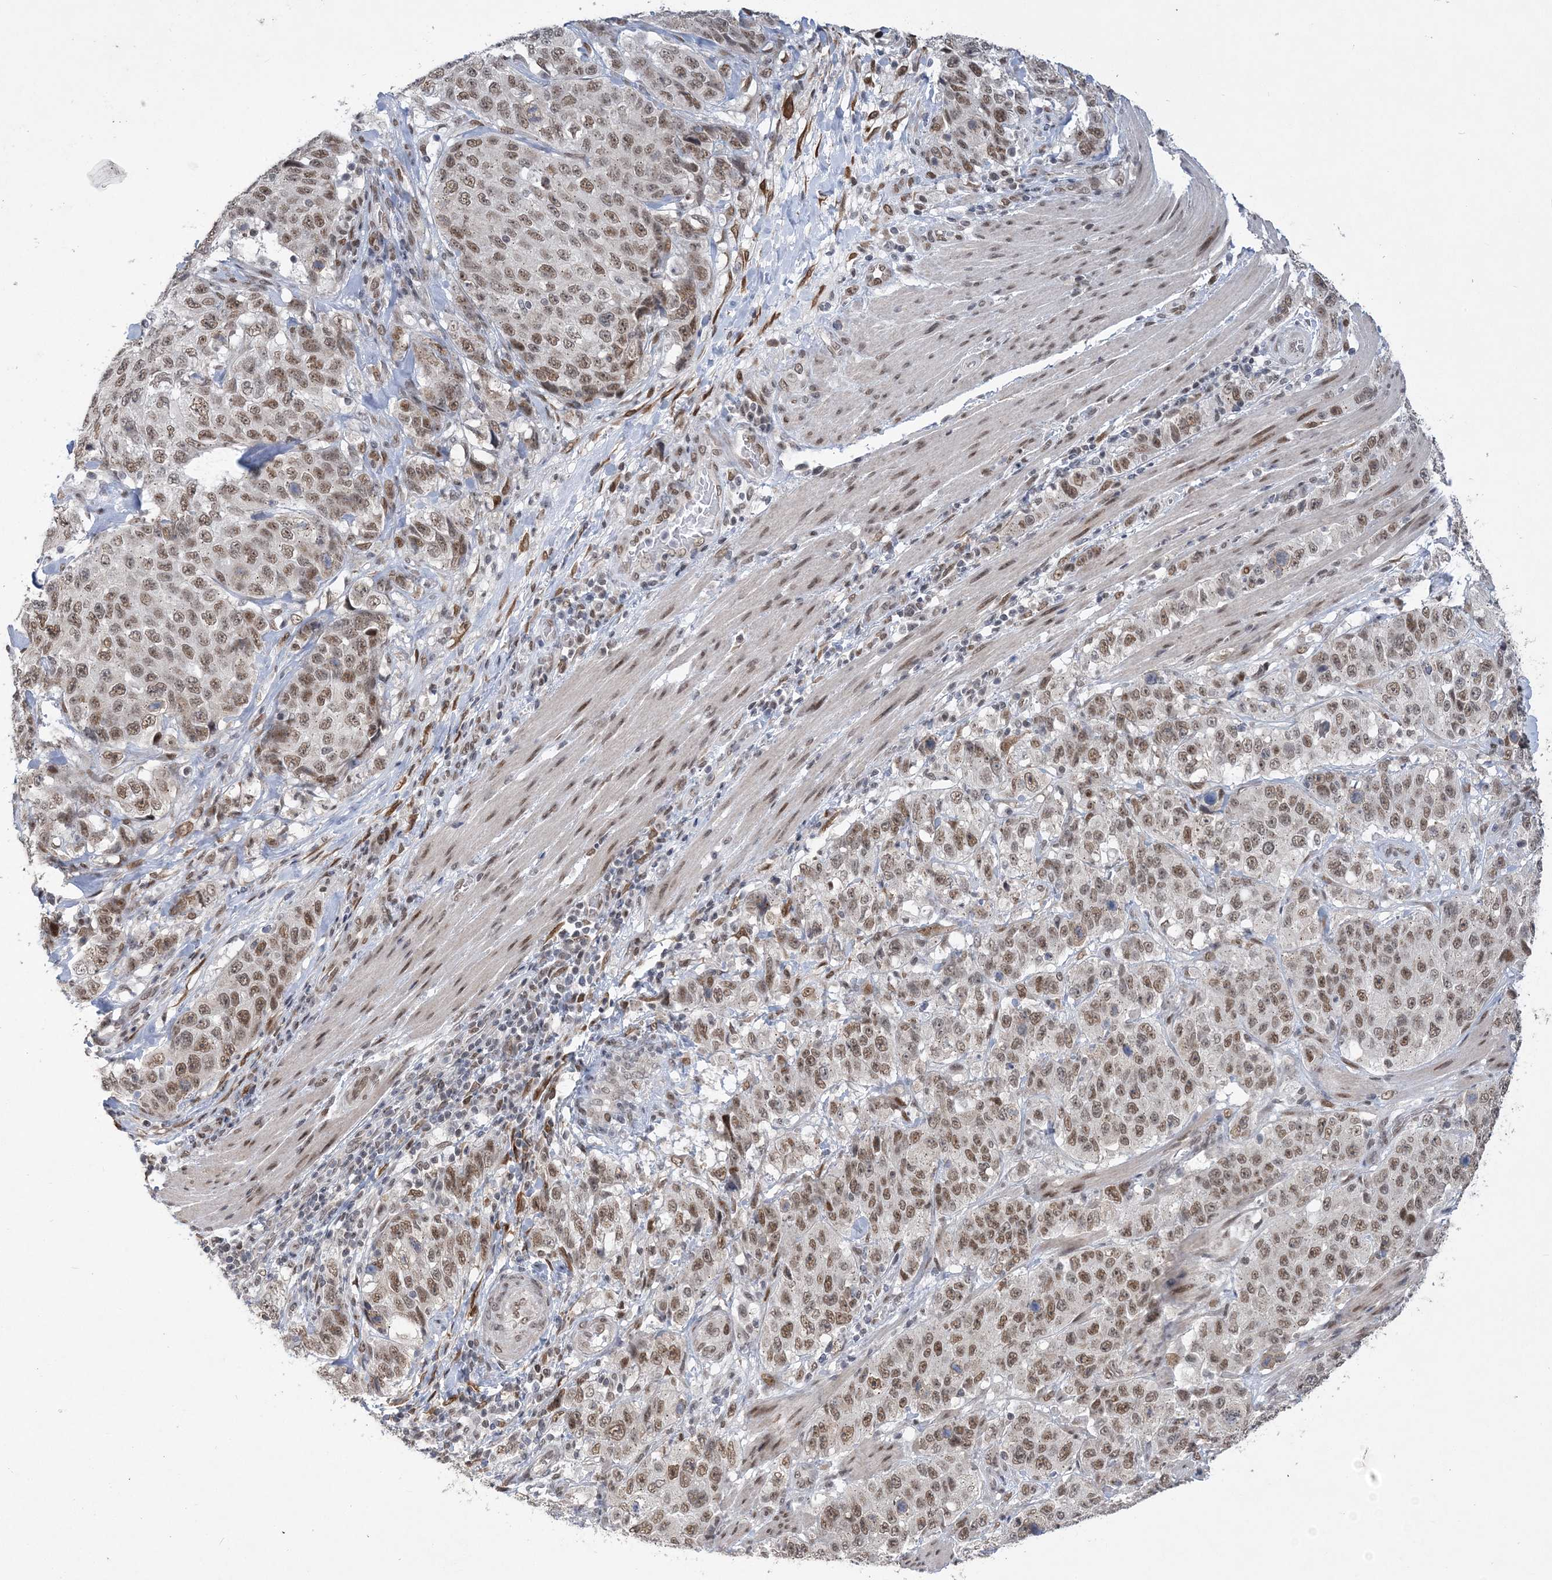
{"staining": {"intensity": "moderate", "quantity": ">75%", "location": "nuclear"}, "tissue": "stomach cancer", "cell_type": "Tumor cells", "image_type": "cancer", "snomed": [{"axis": "morphology", "description": "Adenocarcinoma, NOS"}, {"axis": "topography", "description": "Stomach"}], "caption": "This micrograph demonstrates immunohistochemistry (IHC) staining of human stomach cancer, with medium moderate nuclear staining in about >75% of tumor cells.", "gene": "WAC", "patient": {"sex": "male", "age": 48}}